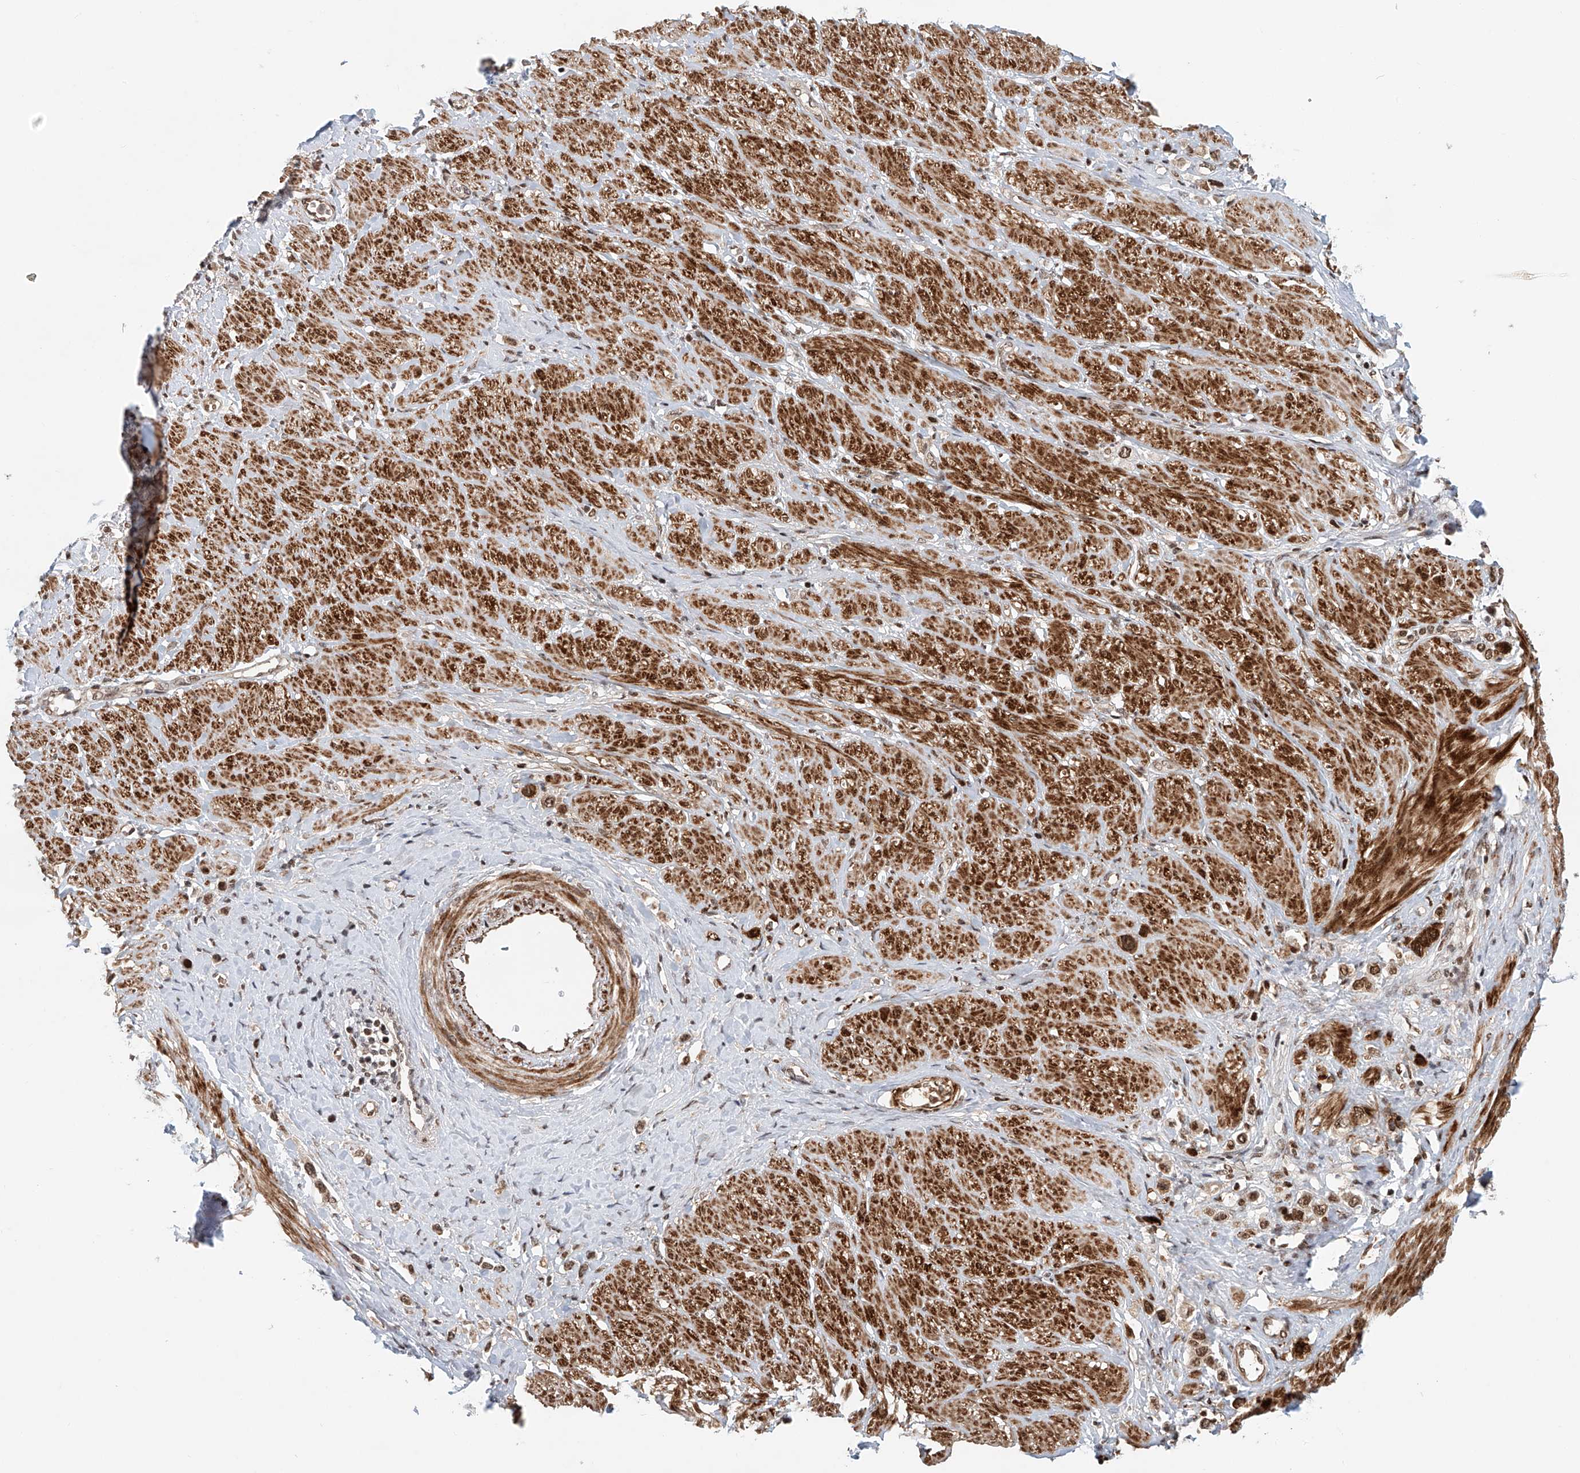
{"staining": {"intensity": "moderate", "quantity": ">75%", "location": "nuclear"}, "tissue": "stomach cancer", "cell_type": "Tumor cells", "image_type": "cancer", "snomed": [{"axis": "morphology", "description": "Adenocarcinoma, NOS"}, {"axis": "topography", "description": "Stomach"}], "caption": "Immunohistochemistry (IHC) of human stomach cancer (adenocarcinoma) shows medium levels of moderate nuclear staining in about >75% of tumor cells.", "gene": "ZNF470", "patient": {"sex": "female", "age": 65}}